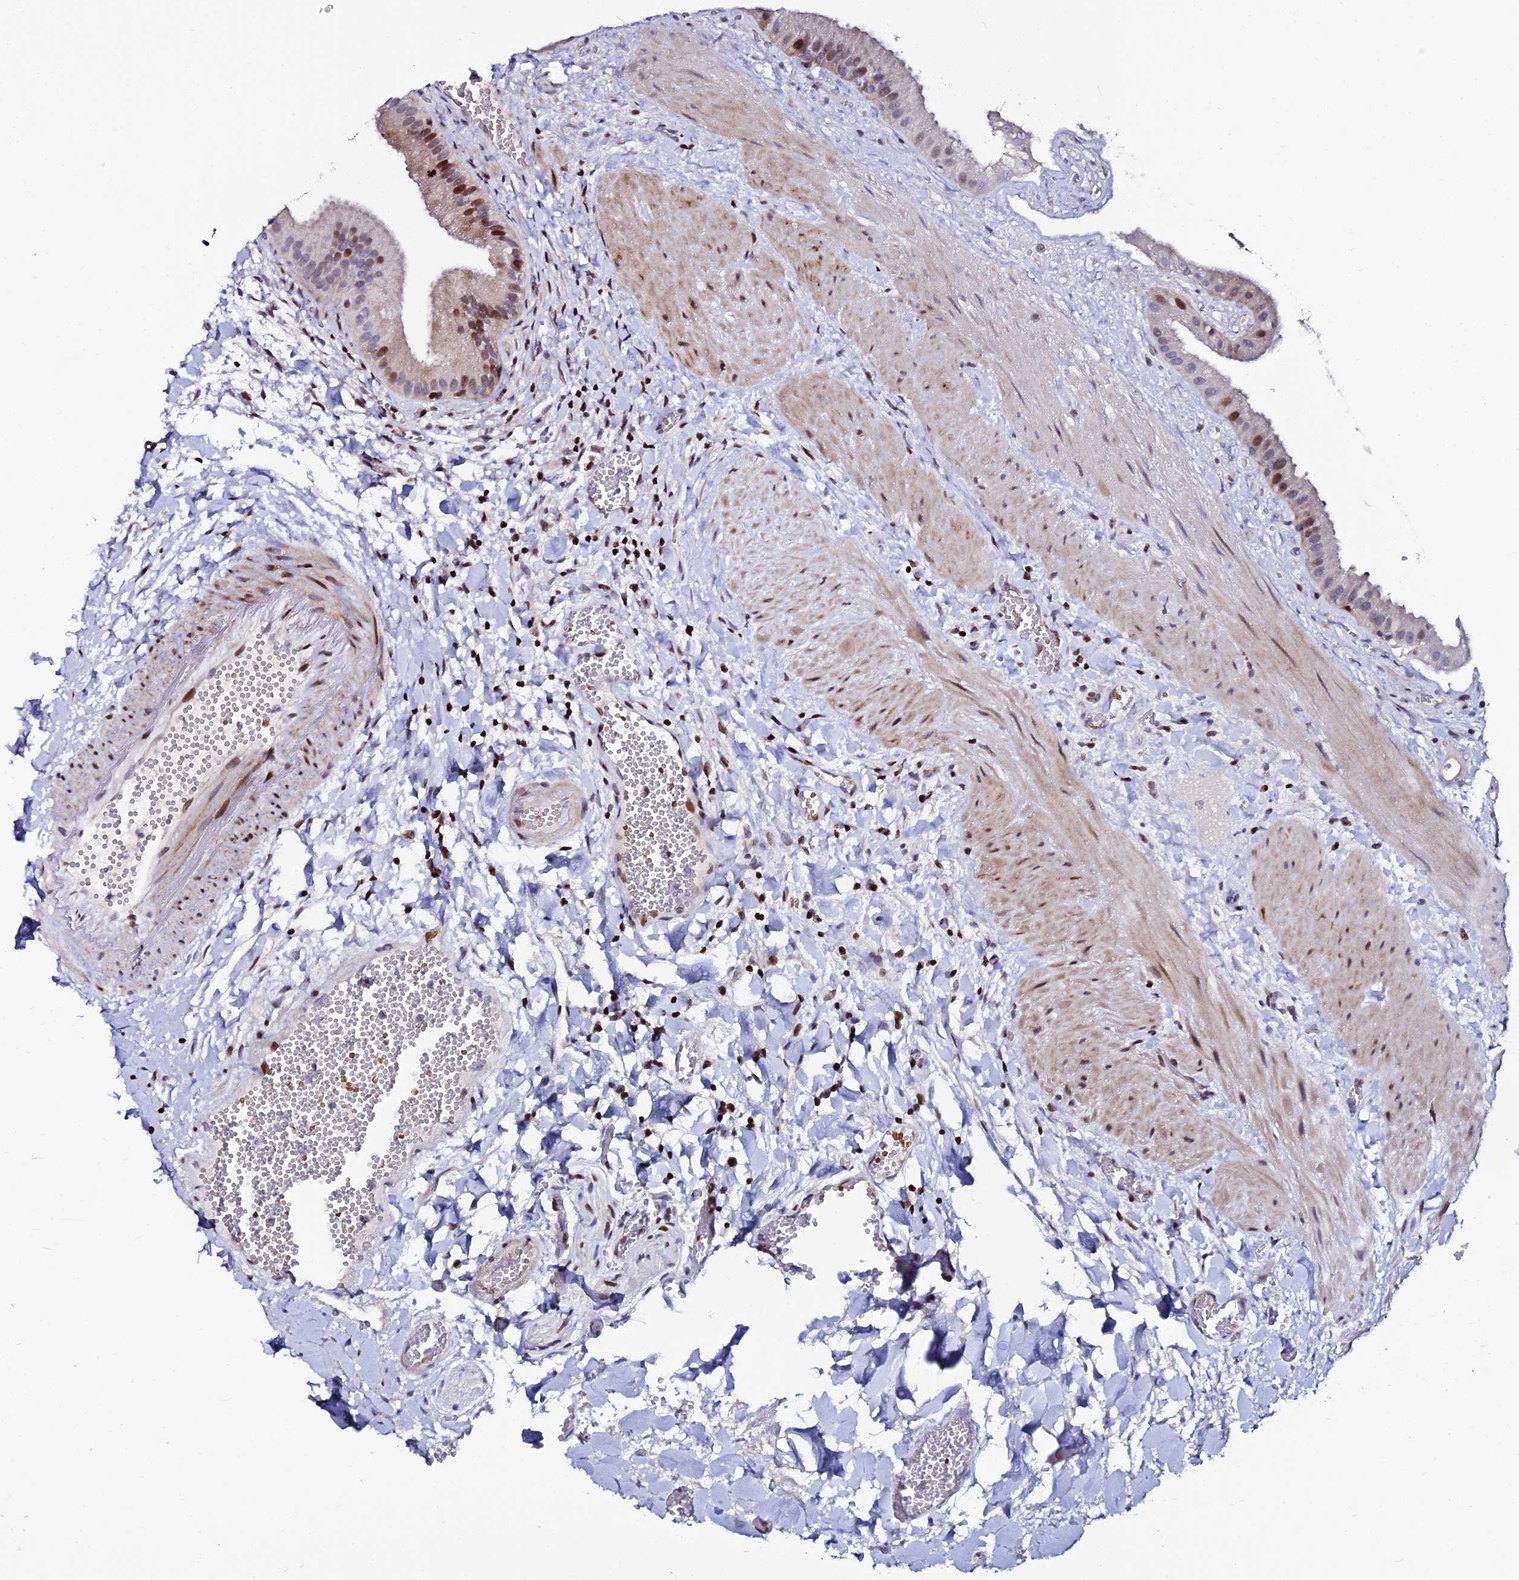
{"staining": {"intensity": "moderate", "quantity": "<25%", "location": "nuclear"}, "tissue": "gallbladder", "cell_type": "Glandular cells", "image_type": "normal", "snomed": [{"axis": "morphology", "description": "Normal tissue, NOS"}, {"axis": "topography", "description": "Gallbladder"}], "caption": "Benign gallbladder displays moderate nuclear positivity in approximately <25% of glandular cells The staining was performed using DAB to visualize the protein expression in brown, while the nuclei were stained in blue with hematoxylin (Magnification: 20x)..", "gene": "MYNN", "patient": {"sex": "male", "age": 55}}